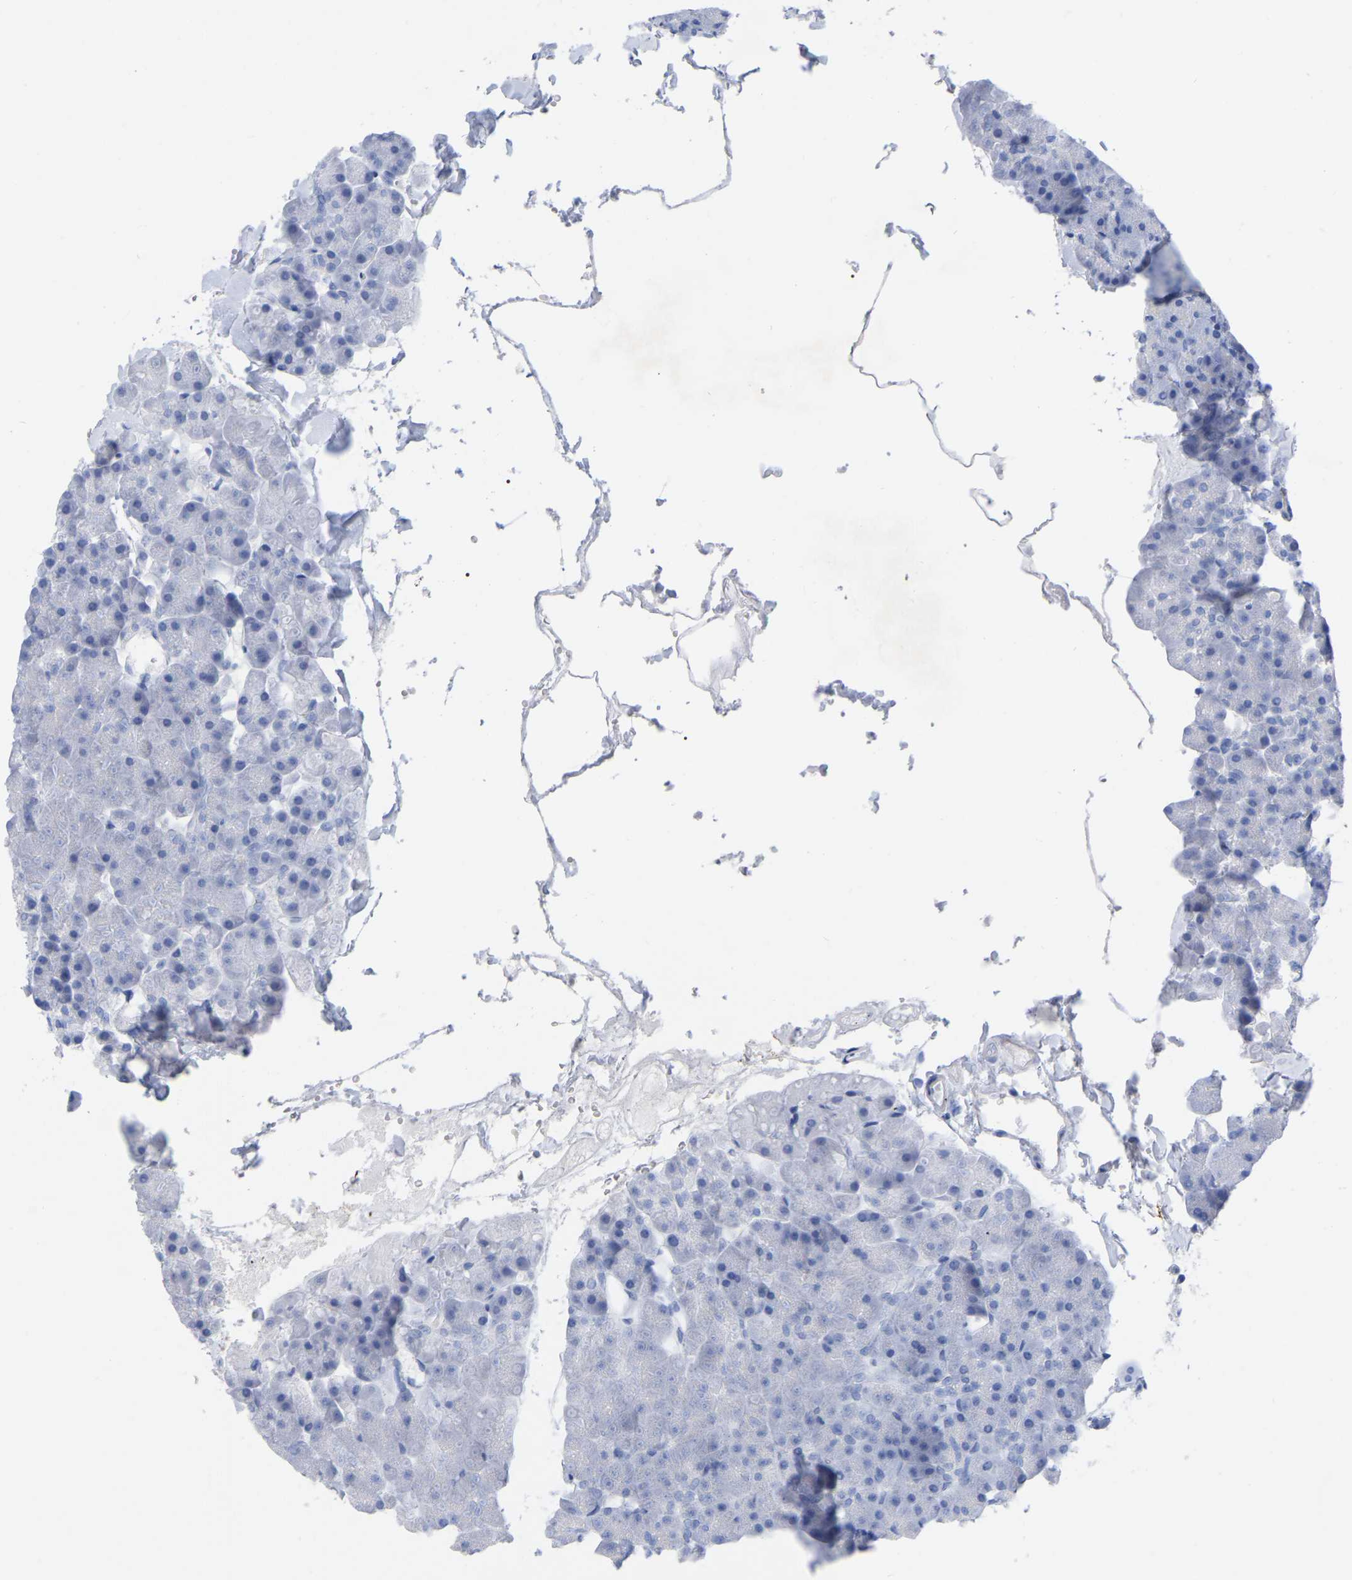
{"staining": {"intensity": "negative", "quantity": "none", "location": "none"}, "tissue": "pancreas", "cell_type": "Exocrine glandular cells", "image_type": "normal", "snomed": [{"axis": "morphology", "description": "Normal tissue, NOS"}, {"axis": "topography", "description": "Pancreas"}], "caption": "Immunohistochemistry (IHC) of unremarkable human pancreas exhibits no positivity in exocrine glandular cells.", "gene": "HAPLN1", "patient": {"sex": "male", "age": 35}}